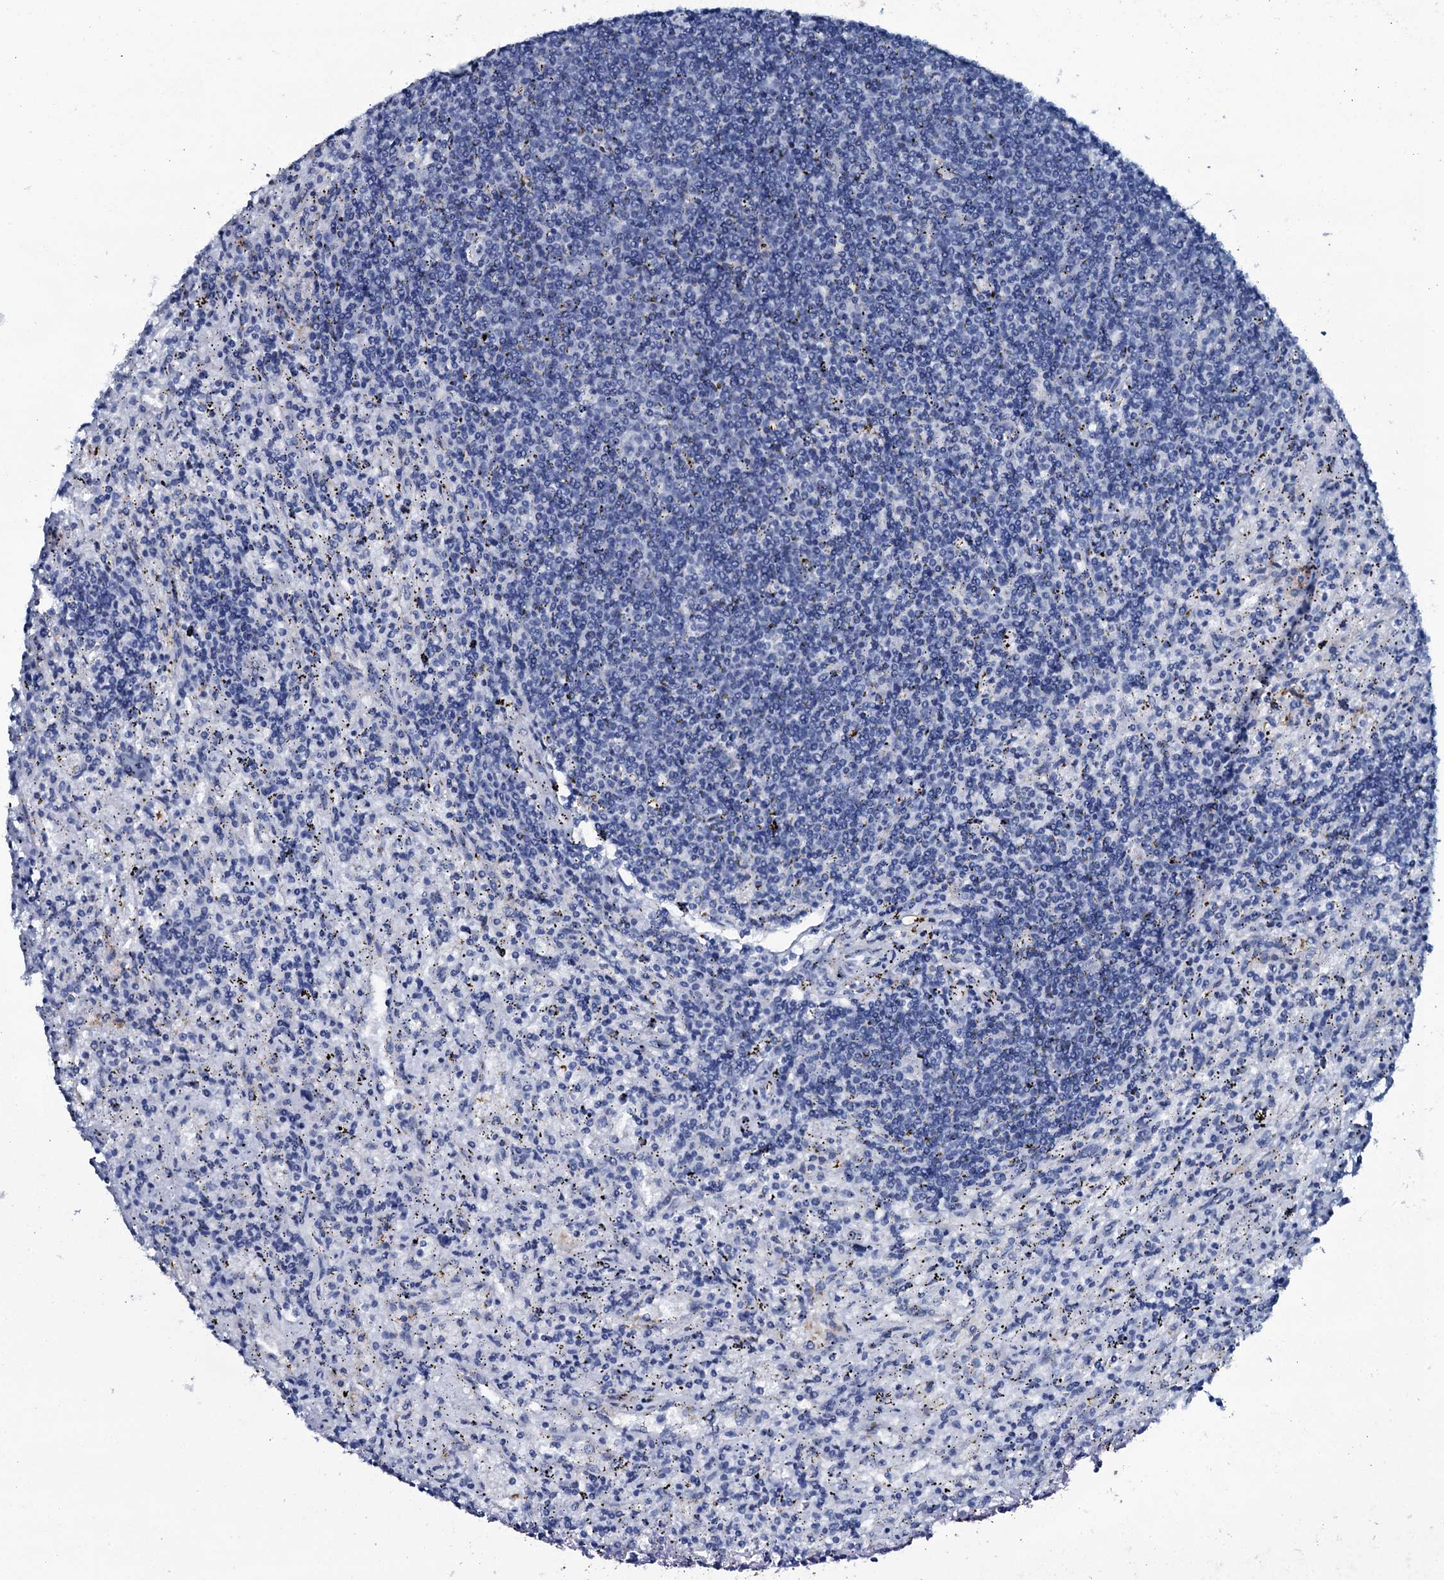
{"staining": {"intensity": "negative", "quantity": "none", "location": "none"}, "tissue": "lymphoma", "cell_type": "Tumor cells", "image_type": "cancer", "snomed": [{"axis": "morphology", "description": "Malignant lymphoma, non-Hodgkin's type, Low grade"}, {"axis": "topography", "description": "Spleen"}], "caption": "Tumor cells are negative for brown protein staining in low-grade malignant lymphoma, non-Hodgkin's type.", "gene": "SLC4A7", "patient": {"sex": "male", "age": 76}}